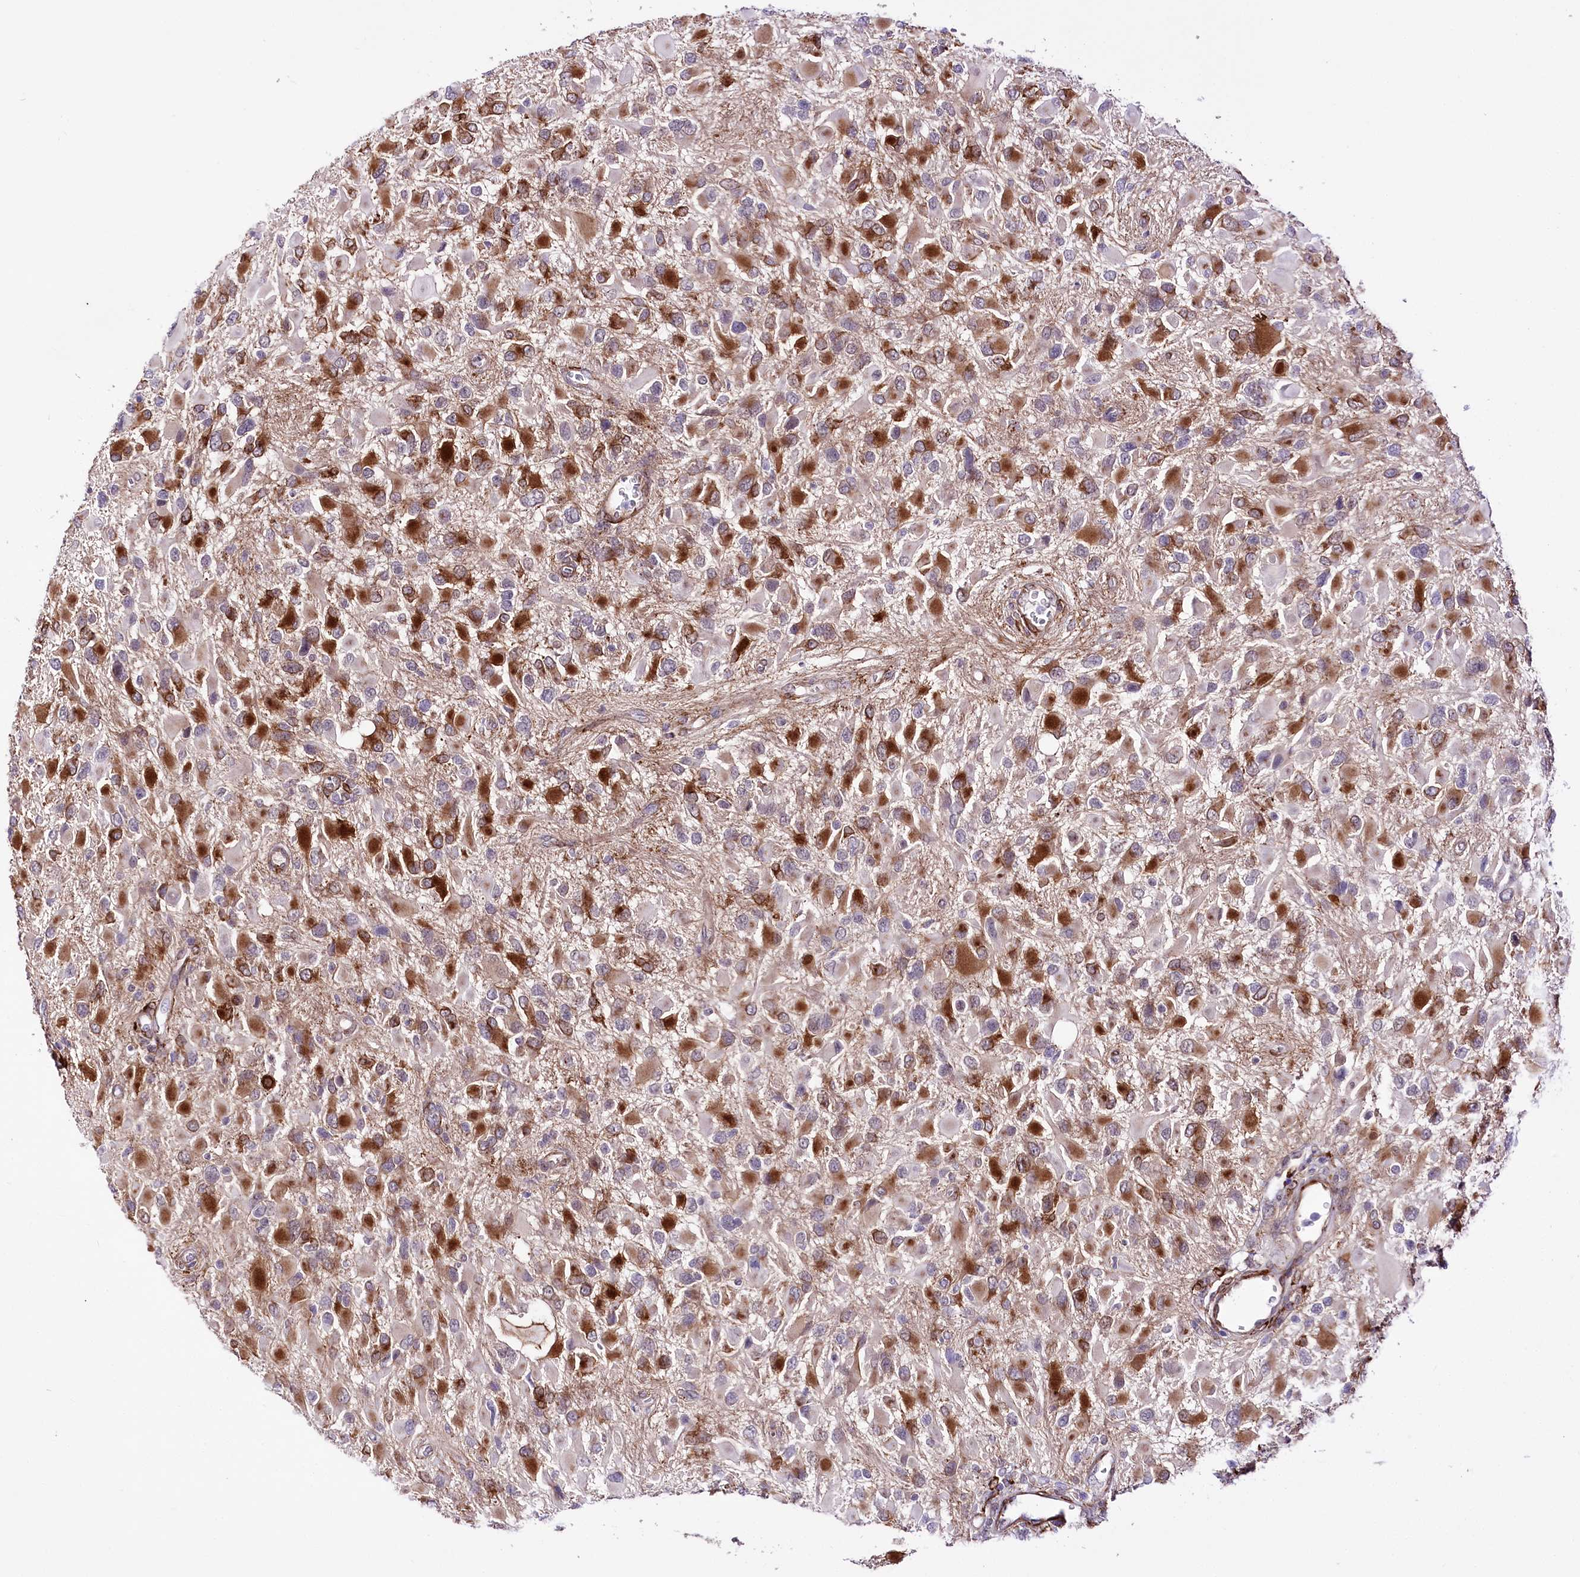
{"staining": {"intensity": "strong", "quantity": "25%-75%", "location": "cytoplasmic/membranous"}, "tissue": "glioma", "cell_type": "Tumor cells", "image_type": "cancer", "snomed": [{"axis": "morphology", "description": "Glioma, malignant, High grade"}, {"axis": "topography", "description": "Brain"}], "caption": "Strong cytoplasmic/membranous staining for a protein is present in about 25%-75% of tumor cells of malignant glioma (high-grade) using immunohistochemistry.", "gene": "WWC1", "patient": {"sex": "male", "age": 53}}